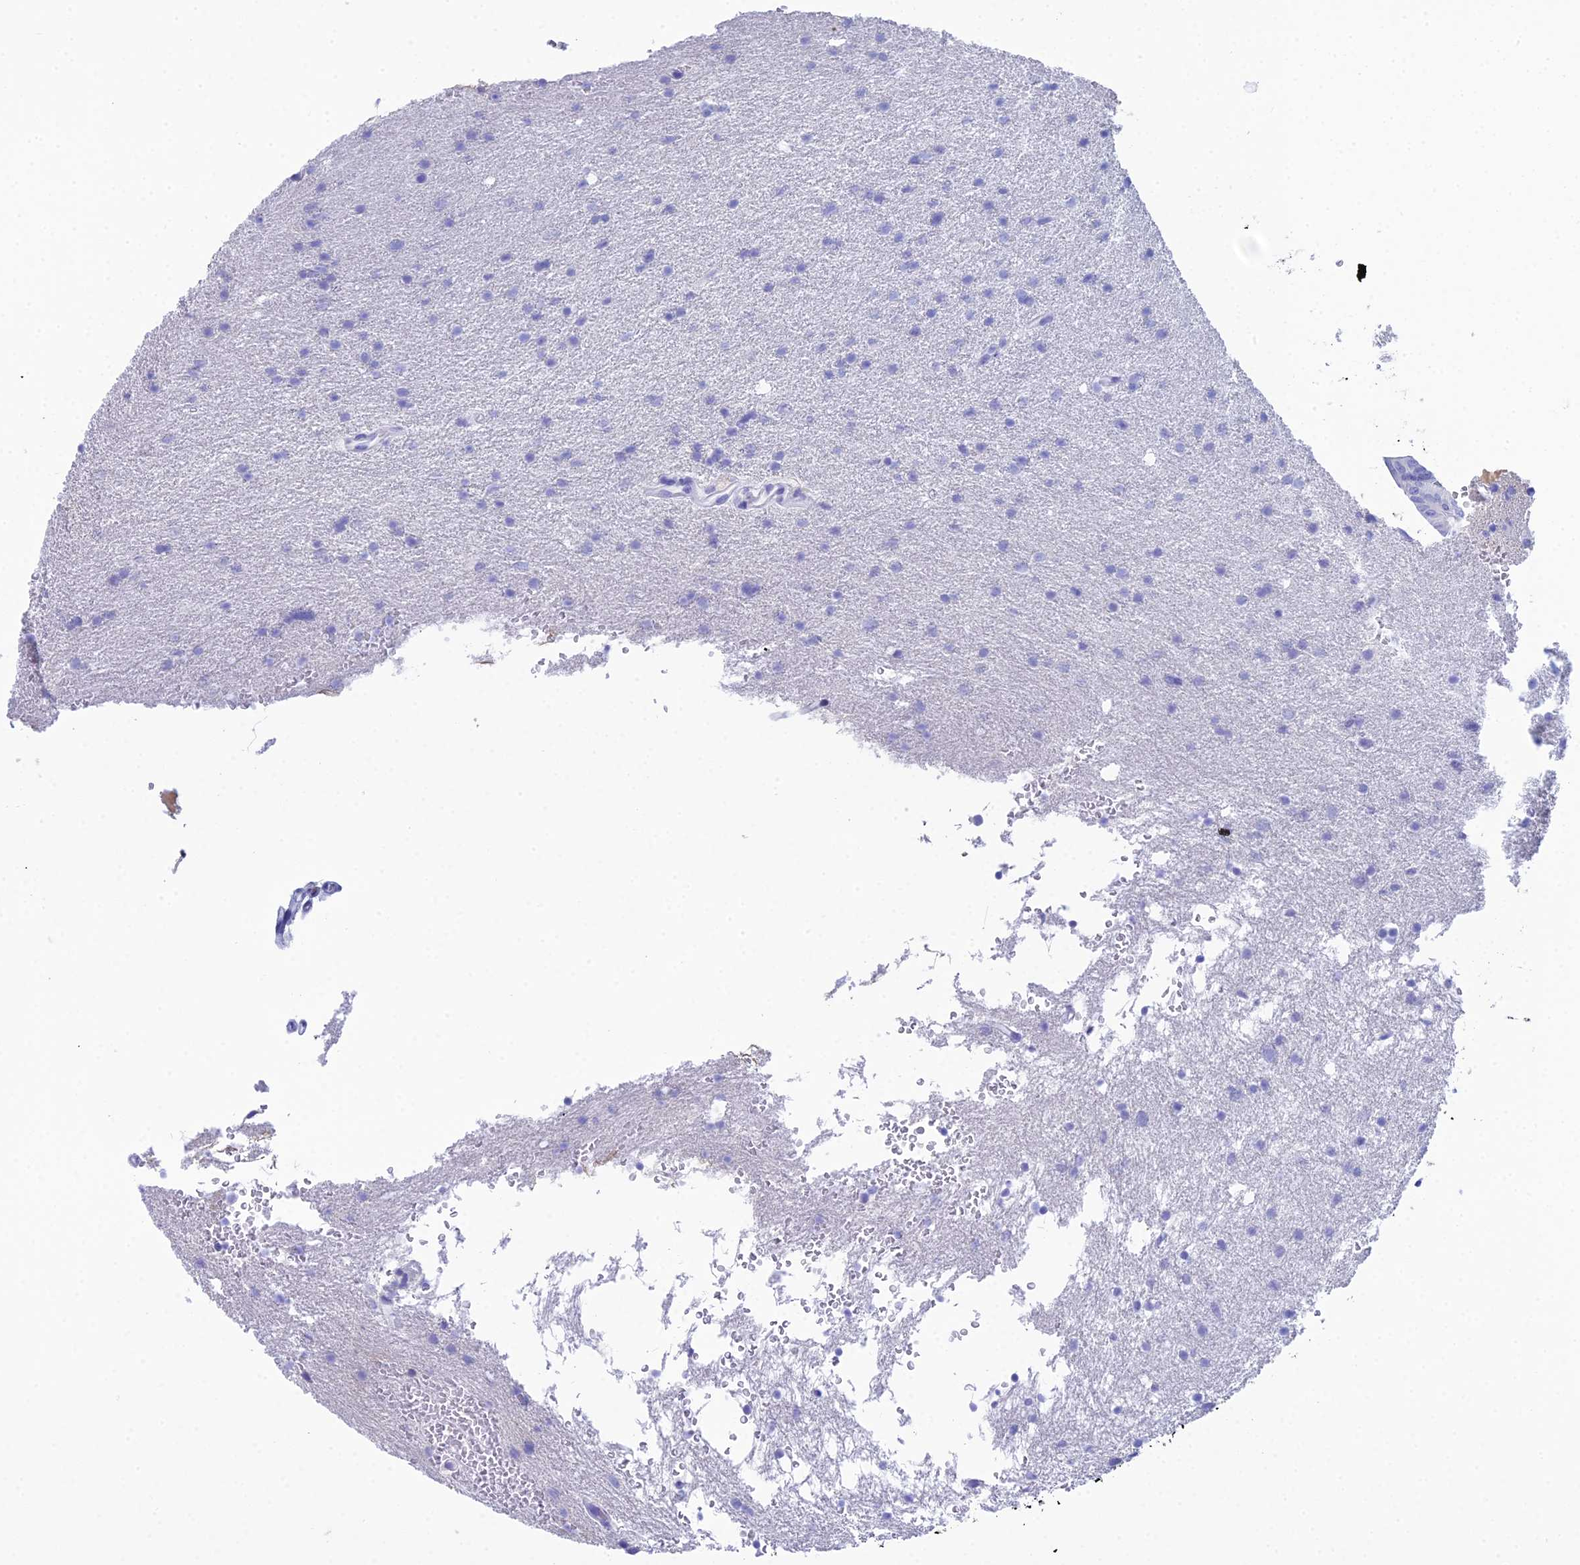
{"staining": {"intensity": "negative", "quantity": "none", "location": "none"}, "tissue": "glioma", "cell_type": "Tumor cells", "image_type": "cancer", "snomed": [{"axis": "morphology", "description": "Glioma, malignant, High grade"}, {"axis": "topography", "description": "Cerebral cortex"}], "caption": "This is a micrograph of immunohistochemistry staining of glioma, which shows no positivity in tumor cells.", "gene": "REG1A", "patient": {"sex": "female", "age": 36}}